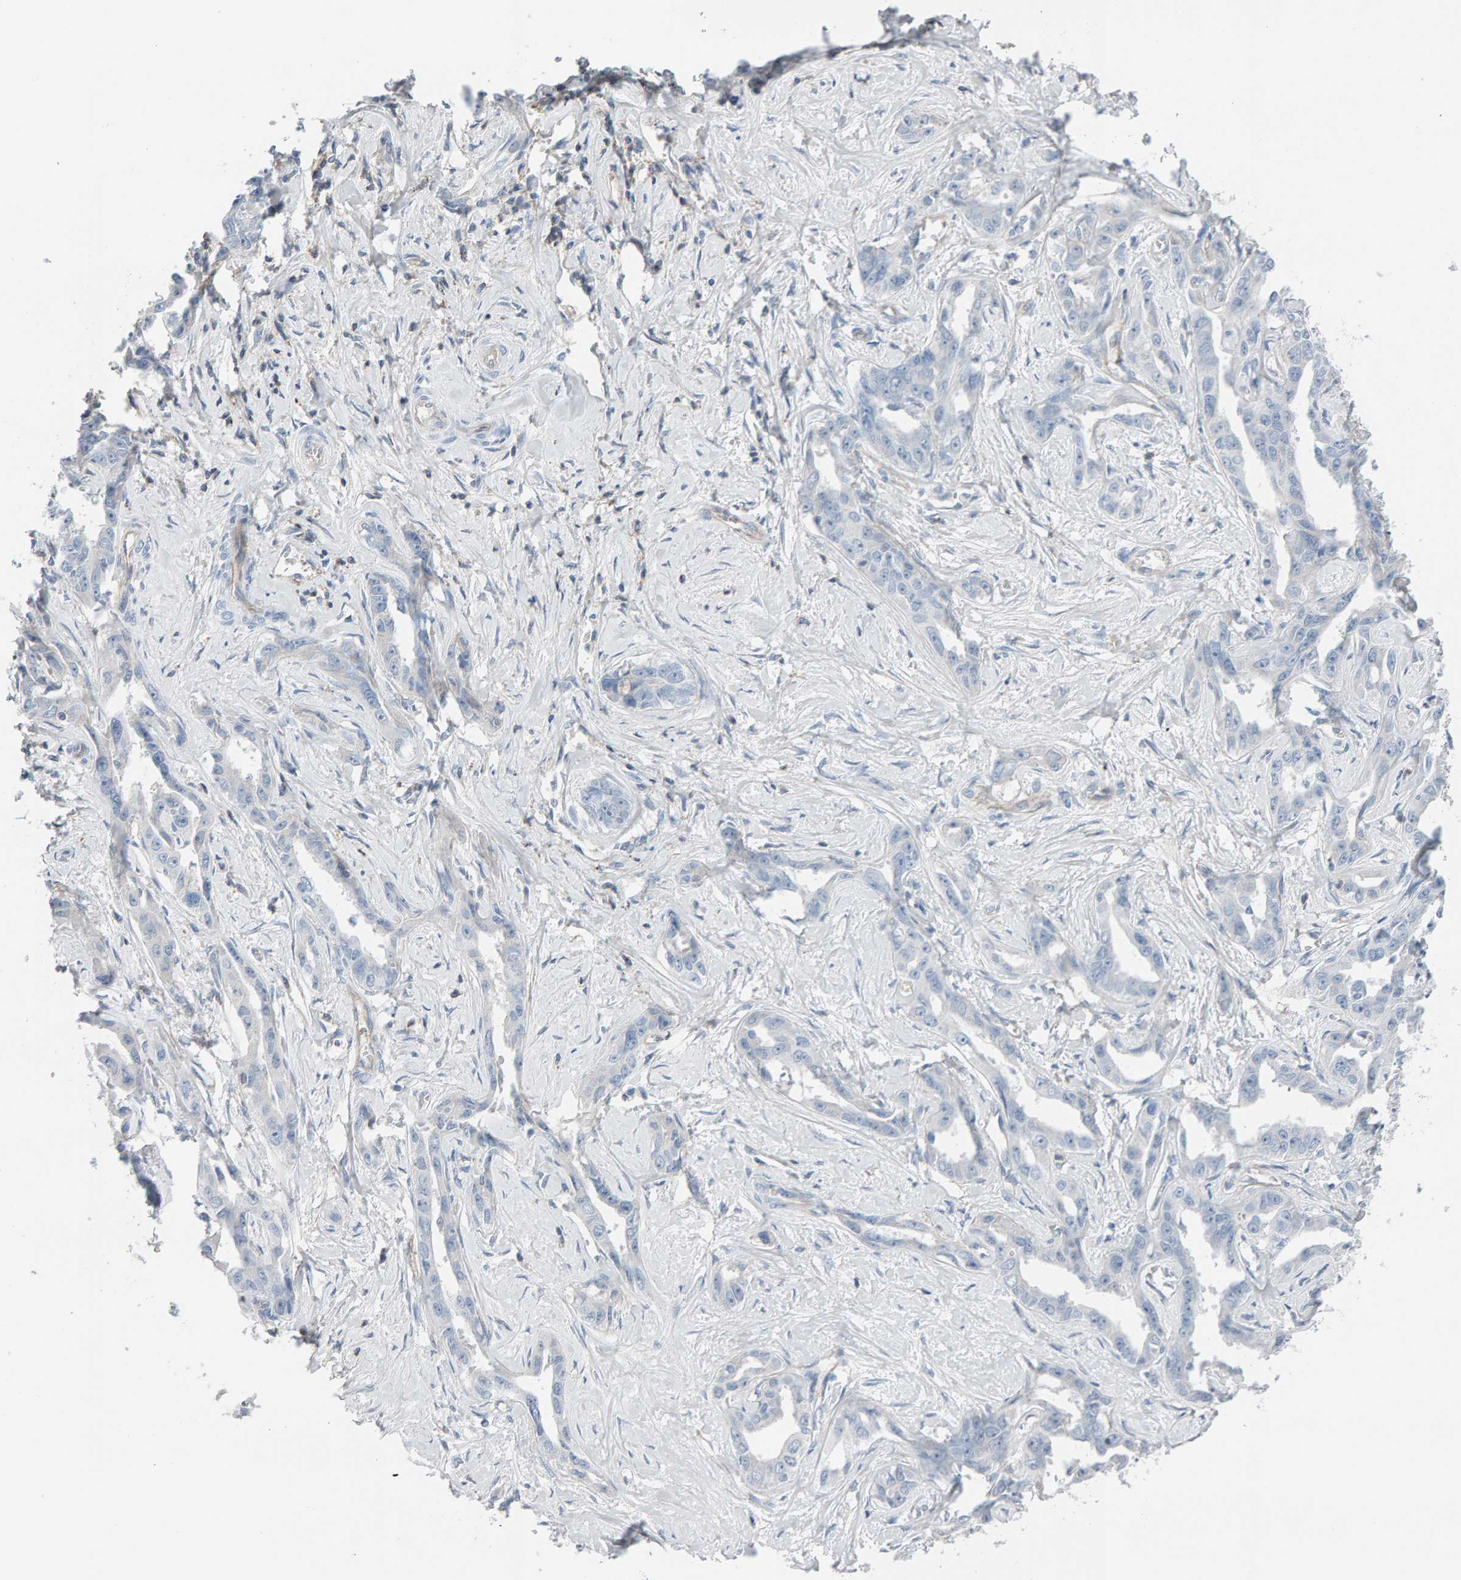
{"staining": {"intensity": "negative", "quantity": "none", "location": "none"}, "tissue": "liver cancer", "cell_type": "Tumor cells", "image_type": "cancer", "snomed": [{"axis": "morphology", "description": "Cholangiocarcinoma"}, {"axis": "topography", "description": "Liver"}], "caption": "Photomicrograph shows no protein positivity in tumor cells of liver cholangiocarcinoma tissue. (DAB immunohistochemistry visualized using brightfield microscopy, high magnification).", "gene": "FYN", "patient": {"sex": "male", "age": 59}}